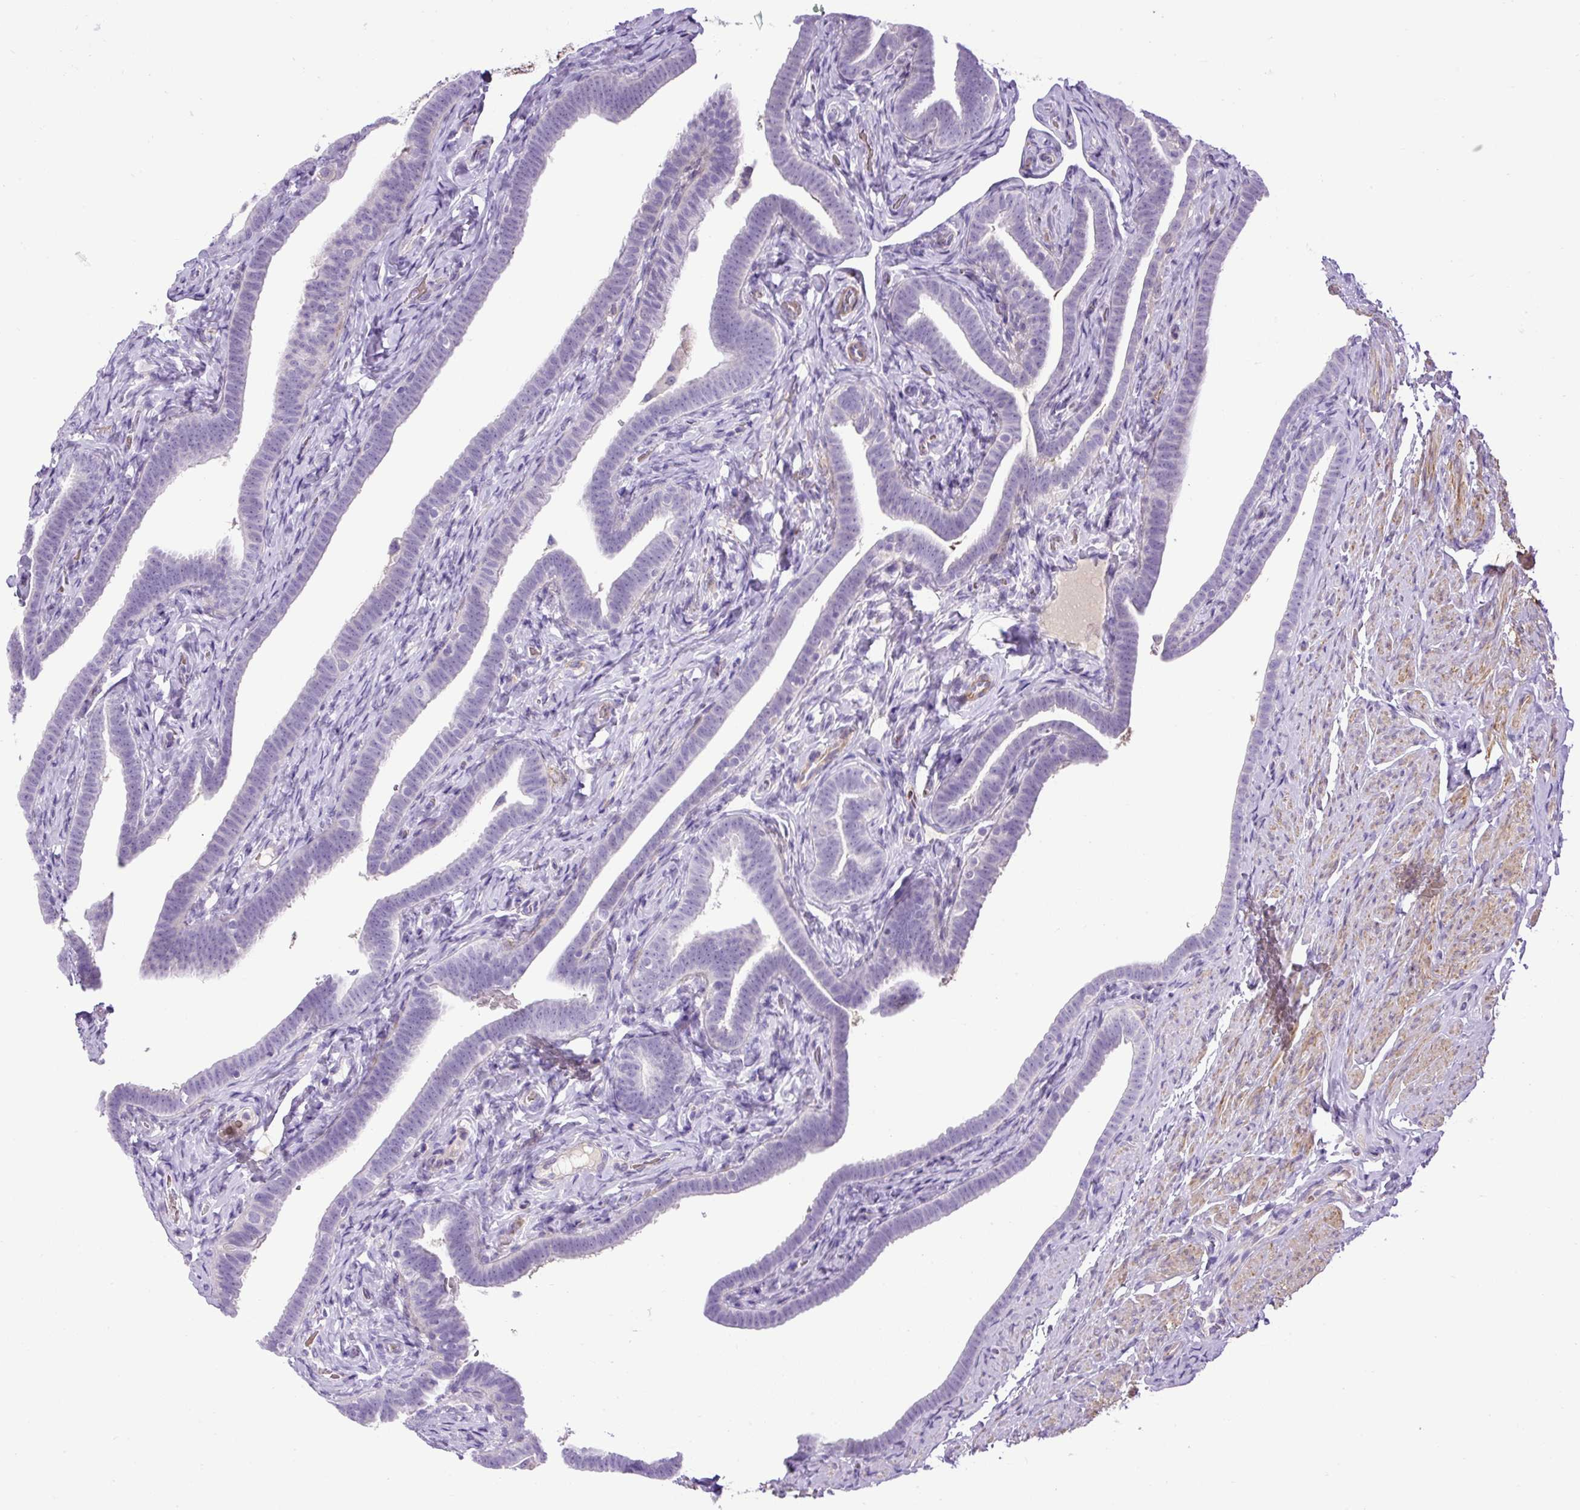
{"staining": {"intensity": "negative", "quantity": "none", "location": "none"}, "tissue": "fallopian tube", "cell_type": "Glandular cells", "image_type": "normal", "snomed": [{"axis": "morphology", "description": "Normal tissue, NOS"}, {"axis": "topography", "description": "Fallopian tube"}], "caption": "The micrograph exhibits no staining of glandular cells in benign fallopian tube.", "gene": "VWA7", "patient": {"sex": "female", "age": 69}}